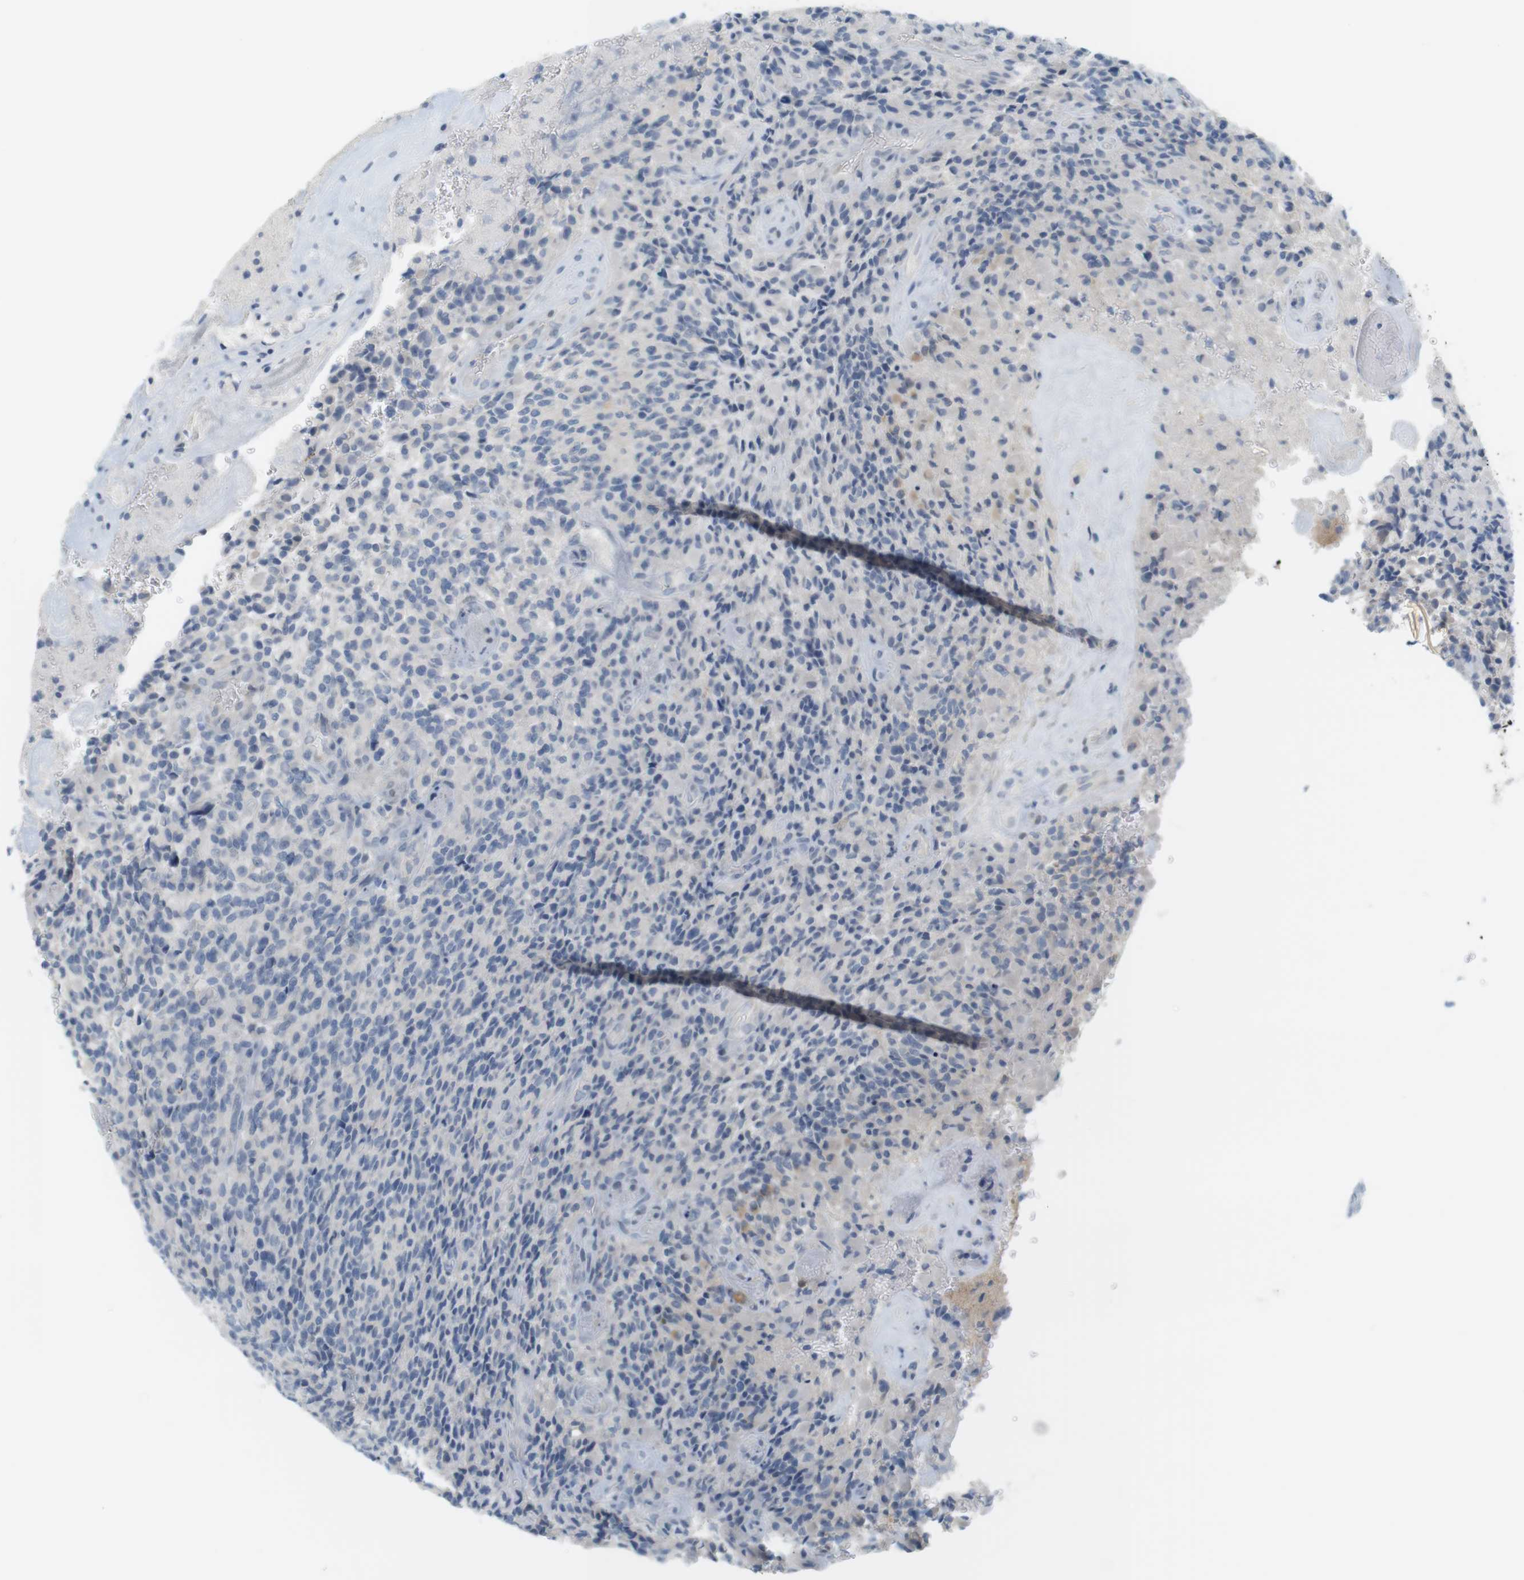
{"staining": {"intensity": "negative", "quantity": "none", "location": "none"}, "tissue": "glioma", "cell_type": "Tumor cells", "image_type": "cancer", "snomed": [{"axis": "morphology", "description": "Glioma, malignant, High grade"}, {"axis": "topography", "description": "Brain"}], "caption": "Glioma stained for a protein using IHC demonstrates no staining tumor cells.", "gene": "CREB3L2", "patient": {"sex": "male", "age": 71}}